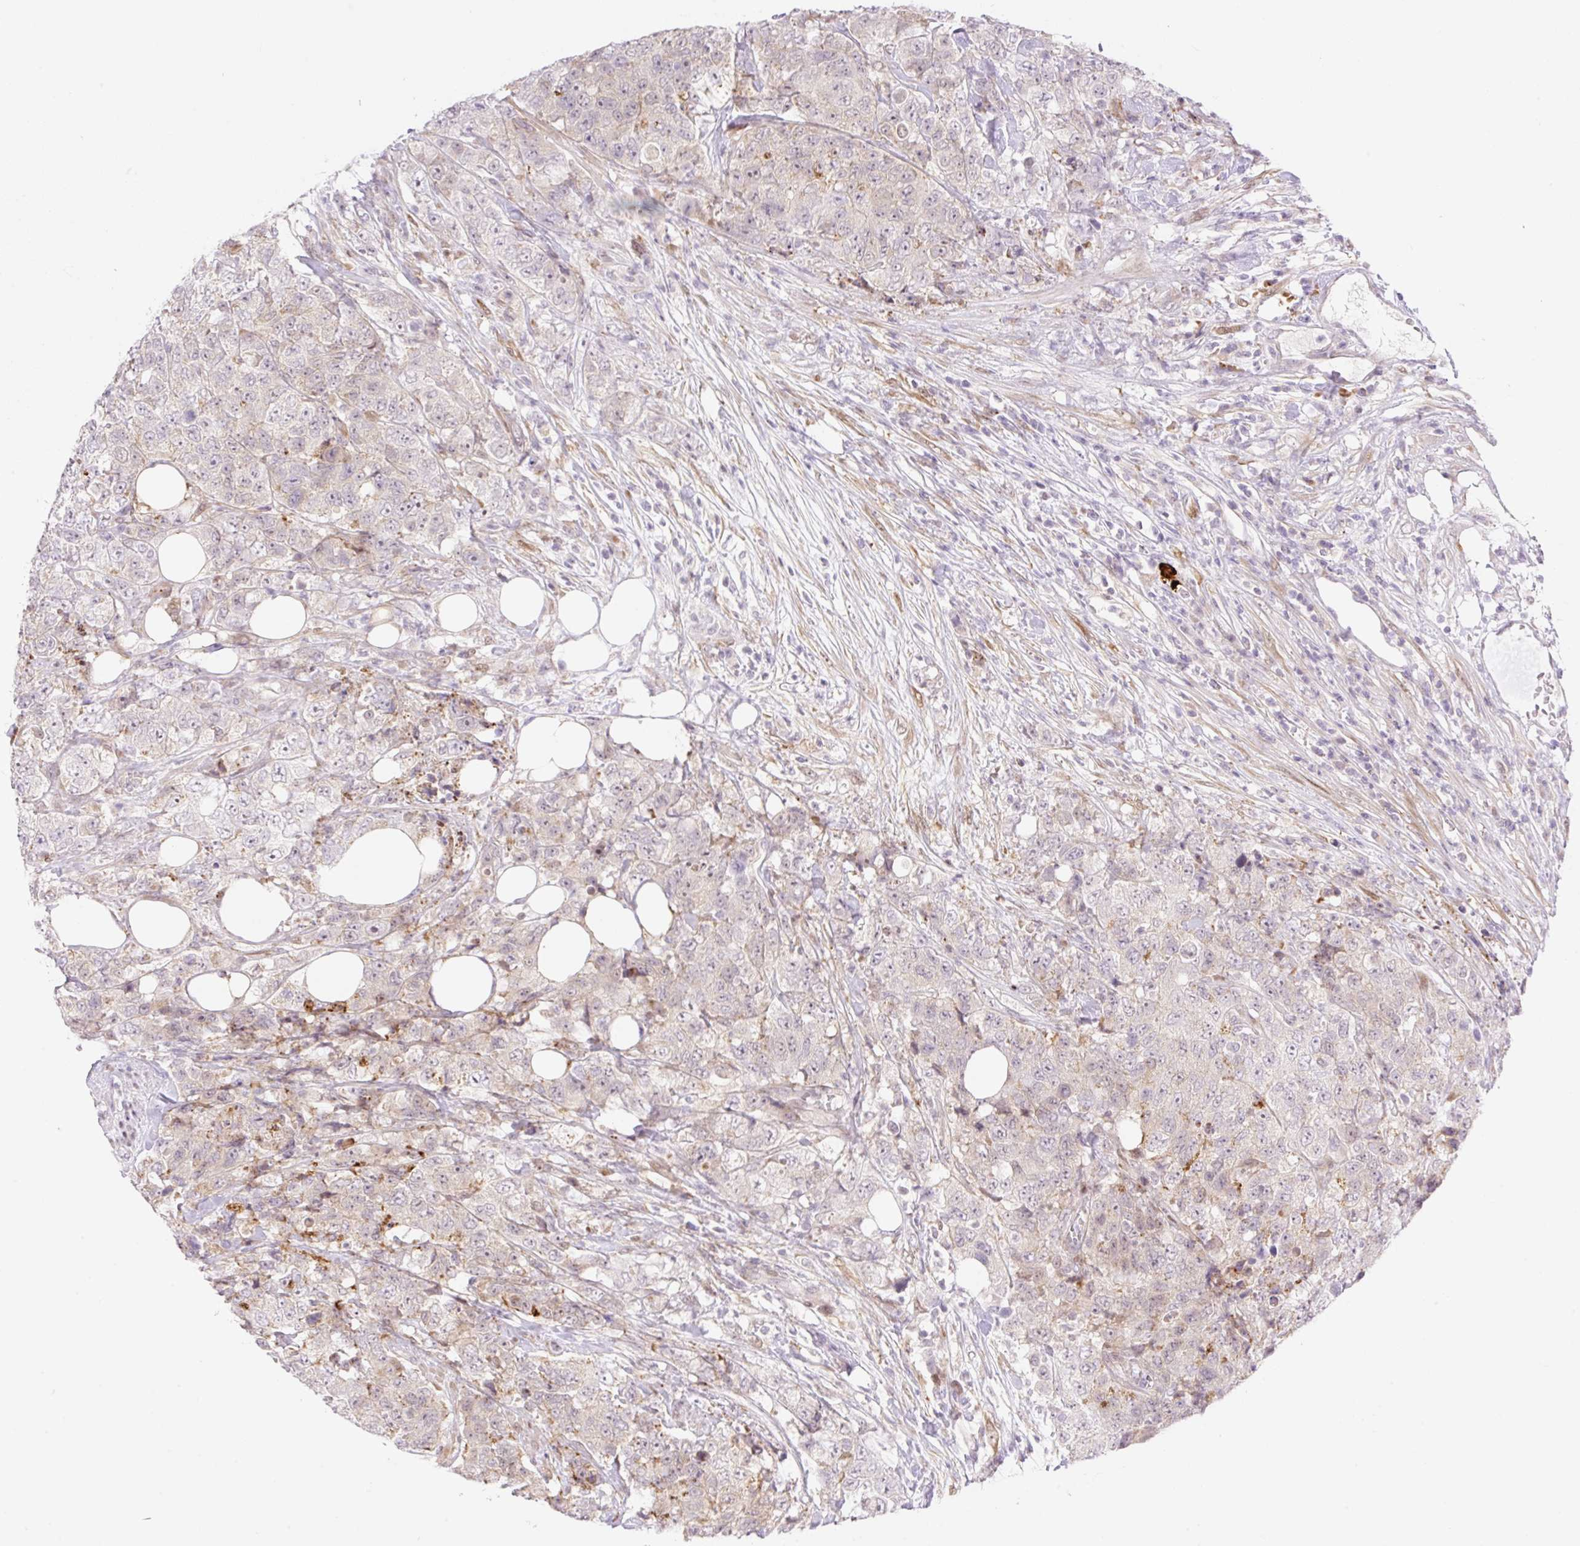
{"staining": {"intensity": "moderate", "quantity": "<25%", "location": "cytoplasmic/membranous"}, "tissue": "urothelial cancer", "cell_type": "Tumor cells", "image_type": "cancer", "snomed": [{"axis": "morphology", "description": "Urothelial carcinoma, High grade"}, {"axis": "topography", "description": "Urinary bladder"}], "caption": "A photomicrograph of urothelial cancer stained for a protein shows moderate cytoplasmic/membranous brown staining in tumor cells.", "gene": "ZFP41", "patient": {"sex": "female", "age": 78}}